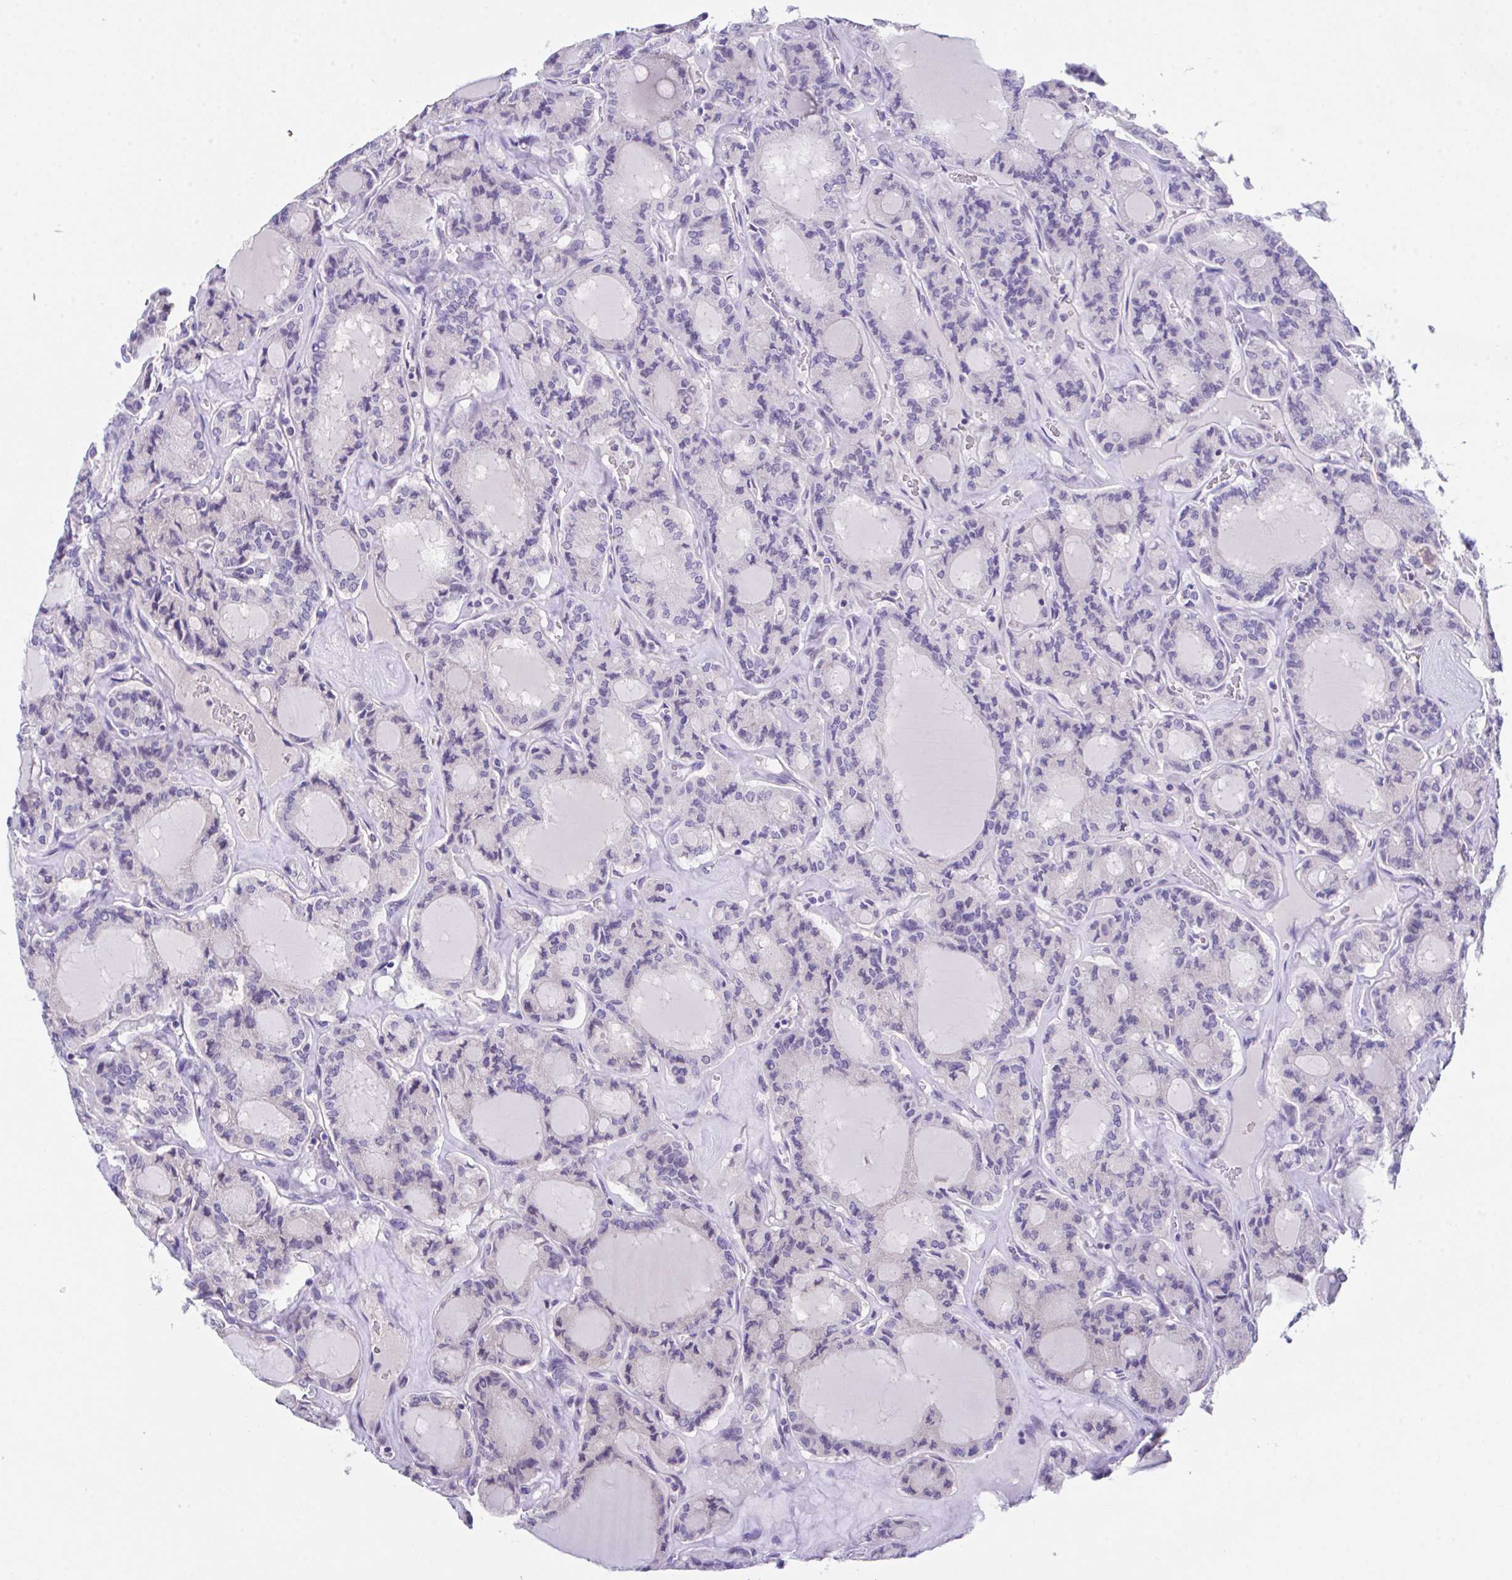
{"staining": {"intensity": "negative", "quantity": "none", "location": "none"}, "tissue": "thyroid cancer", "cell_type": "Tumor cells", "image_type": "cancer", "snomed": [{"axis": "morphology", "description": "Papillary adenocarcinoma, NOS"}, {"axis": "topography", "description": "Thyroid gland"}], "caption": "Tumor cells show no significant protein expression in papillary adenocarcinoma (thyroid).", "gene": "HOXB4", "patient": {"sex": "male", "age": 87}}